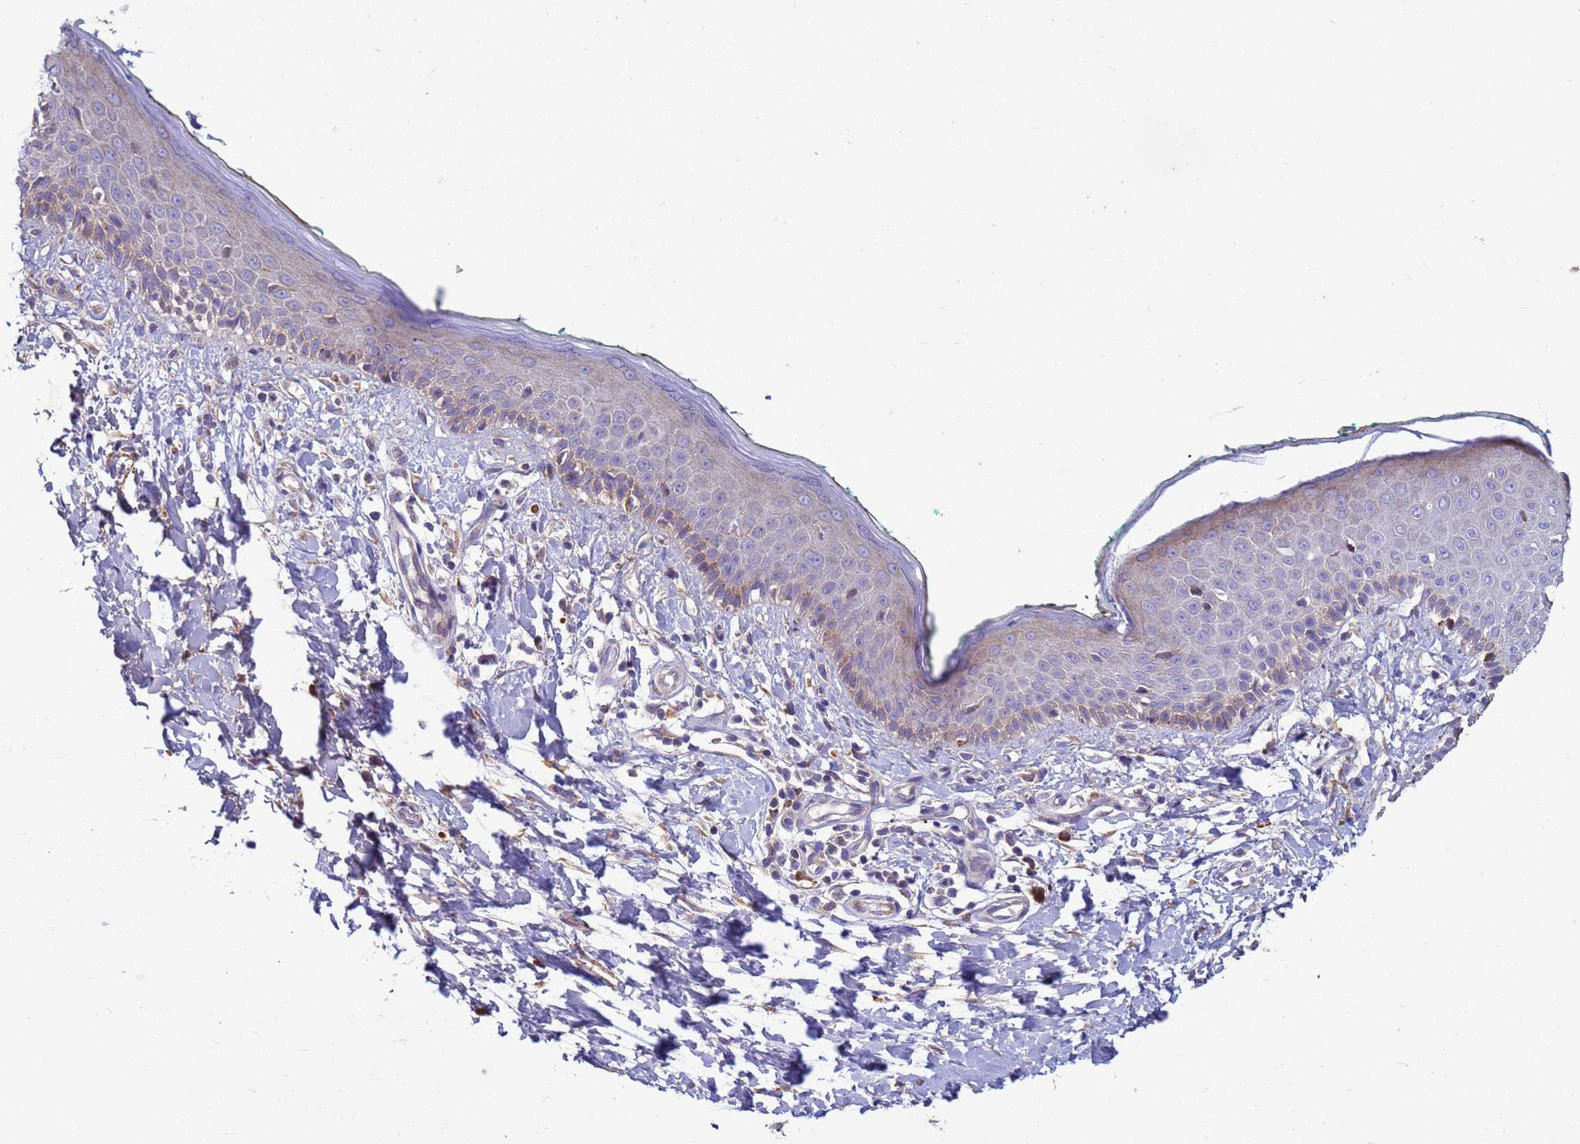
{"staining": {"intensity": "weak", "quantity": ">75%", "location": "cytoplasmic/membranous"}, "tissue": "skin", "cell_type": "Fibroblasts", "image_type": "normal", "snomed": [{"axis": "morphology", "description": "Normal tissue, NOS"}, {"axis": "morphology", "description": "Malignant melanoma, NOS"}, {"axis": "topography", "description": "Skin"}], "caption": "Protein staining reveals weak cytoplasmic/membranous positivity in approximately >75% of fibroblasts in benign skin. The protein is stained brown, and the nuclei are stained in blue (DAB IHC with brightfield microscopy, high magnification).", "gene": "THAP5", "patient": {"sex": "male", "age": 62}}